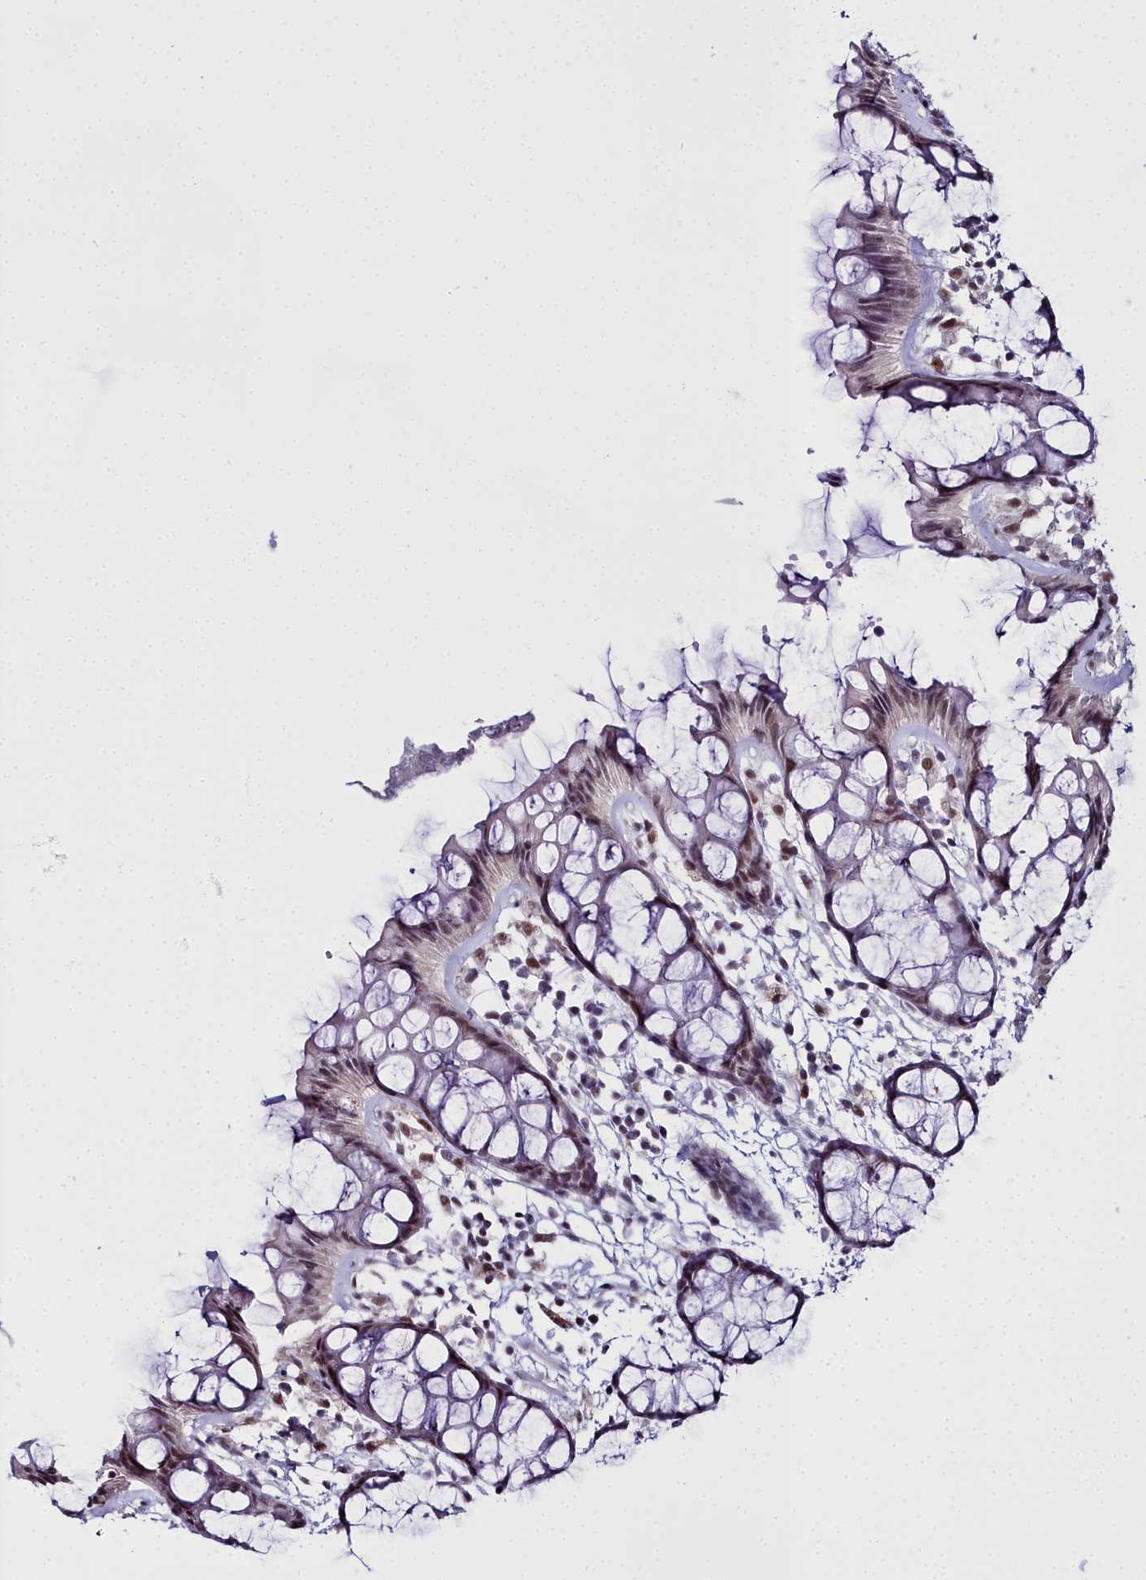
{"staining": {"intensity": "moderate", "quantity": ">75%", "location": "nuclear"}, "tissue": "rectum", "cell_type": "Glandular cells", "image_type": "normal", "snomed": [{"axis": "morphology", "description": "Normal tissue, NOS"}, {"axis": "topography", "description": "Rectum"}], "caption": "A micrograph of human rectum stained for a protein exhibits moderate nuclear brown staining in glandular cells. The staining was performed using DAB, with brown indicating positive protein expression. Nuclei are stained blue with hematoxylin.", "gene": "RBM12", "patient": {"sex": "female", "age": 66}}